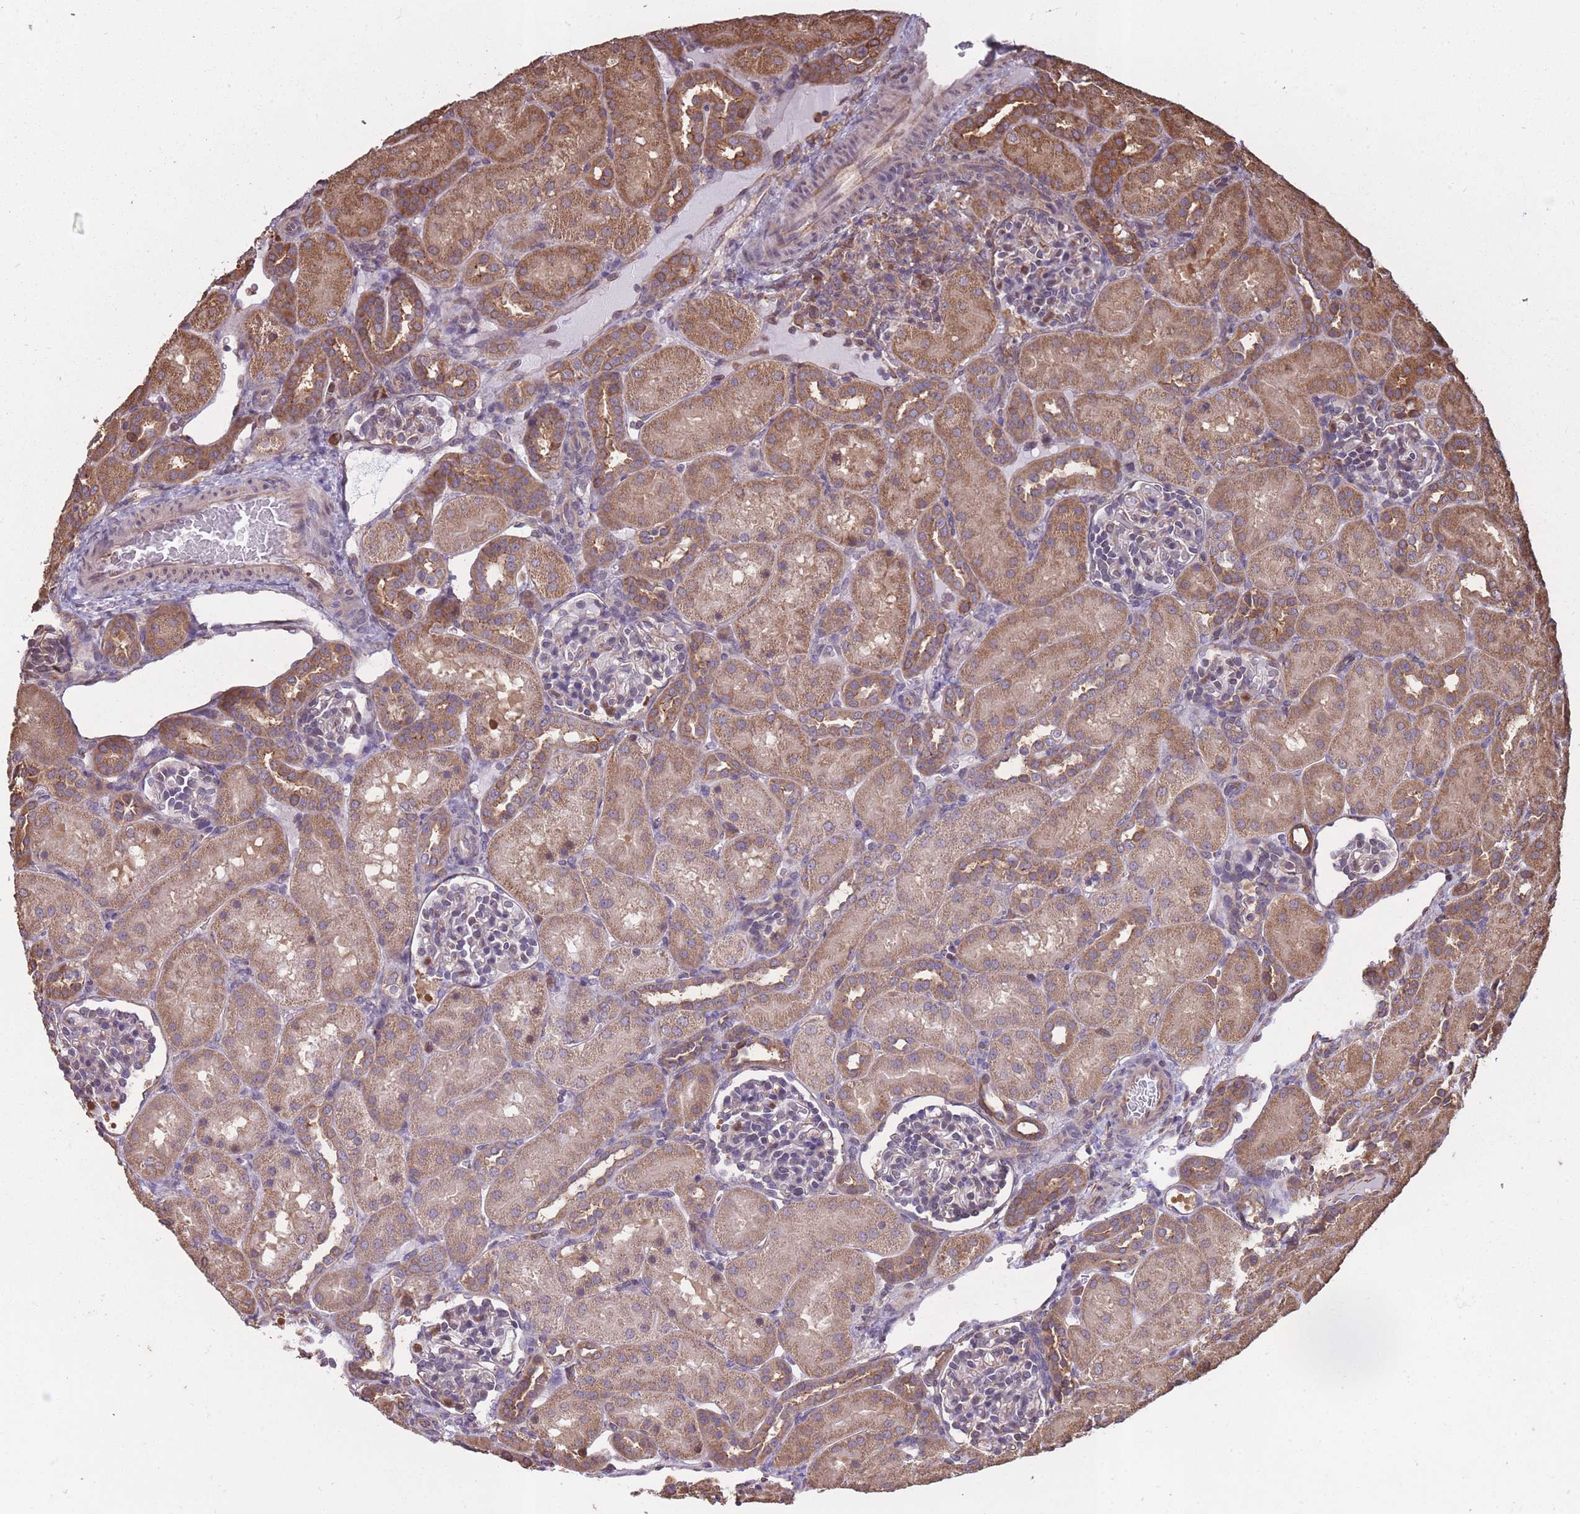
{"staining": {"intensity": "moderate", "quantity": "<25%", "location": "cytoplasmic/membranous"}, "tissue": "kidney", "cell_type": "Cells in glomeruli", "image_type": "normal", "snomed": [{"axis": "morphology", "description": "Normal tissue, NOS"}, {"axis": "topography", "description": "Kidney"}], "caption": "Brown immunohistochemical staining in benign human kidney demonstrates moderate cytoplasmic/membranous staining in about <25% of cells in glomeruli. The staining was performed using DAB, with brown indicating positive protein expression. Nuclei are stained blue with hematoxylin.", "gene": "ARL13B", "patient": {"sex": "male", "age": 1}}